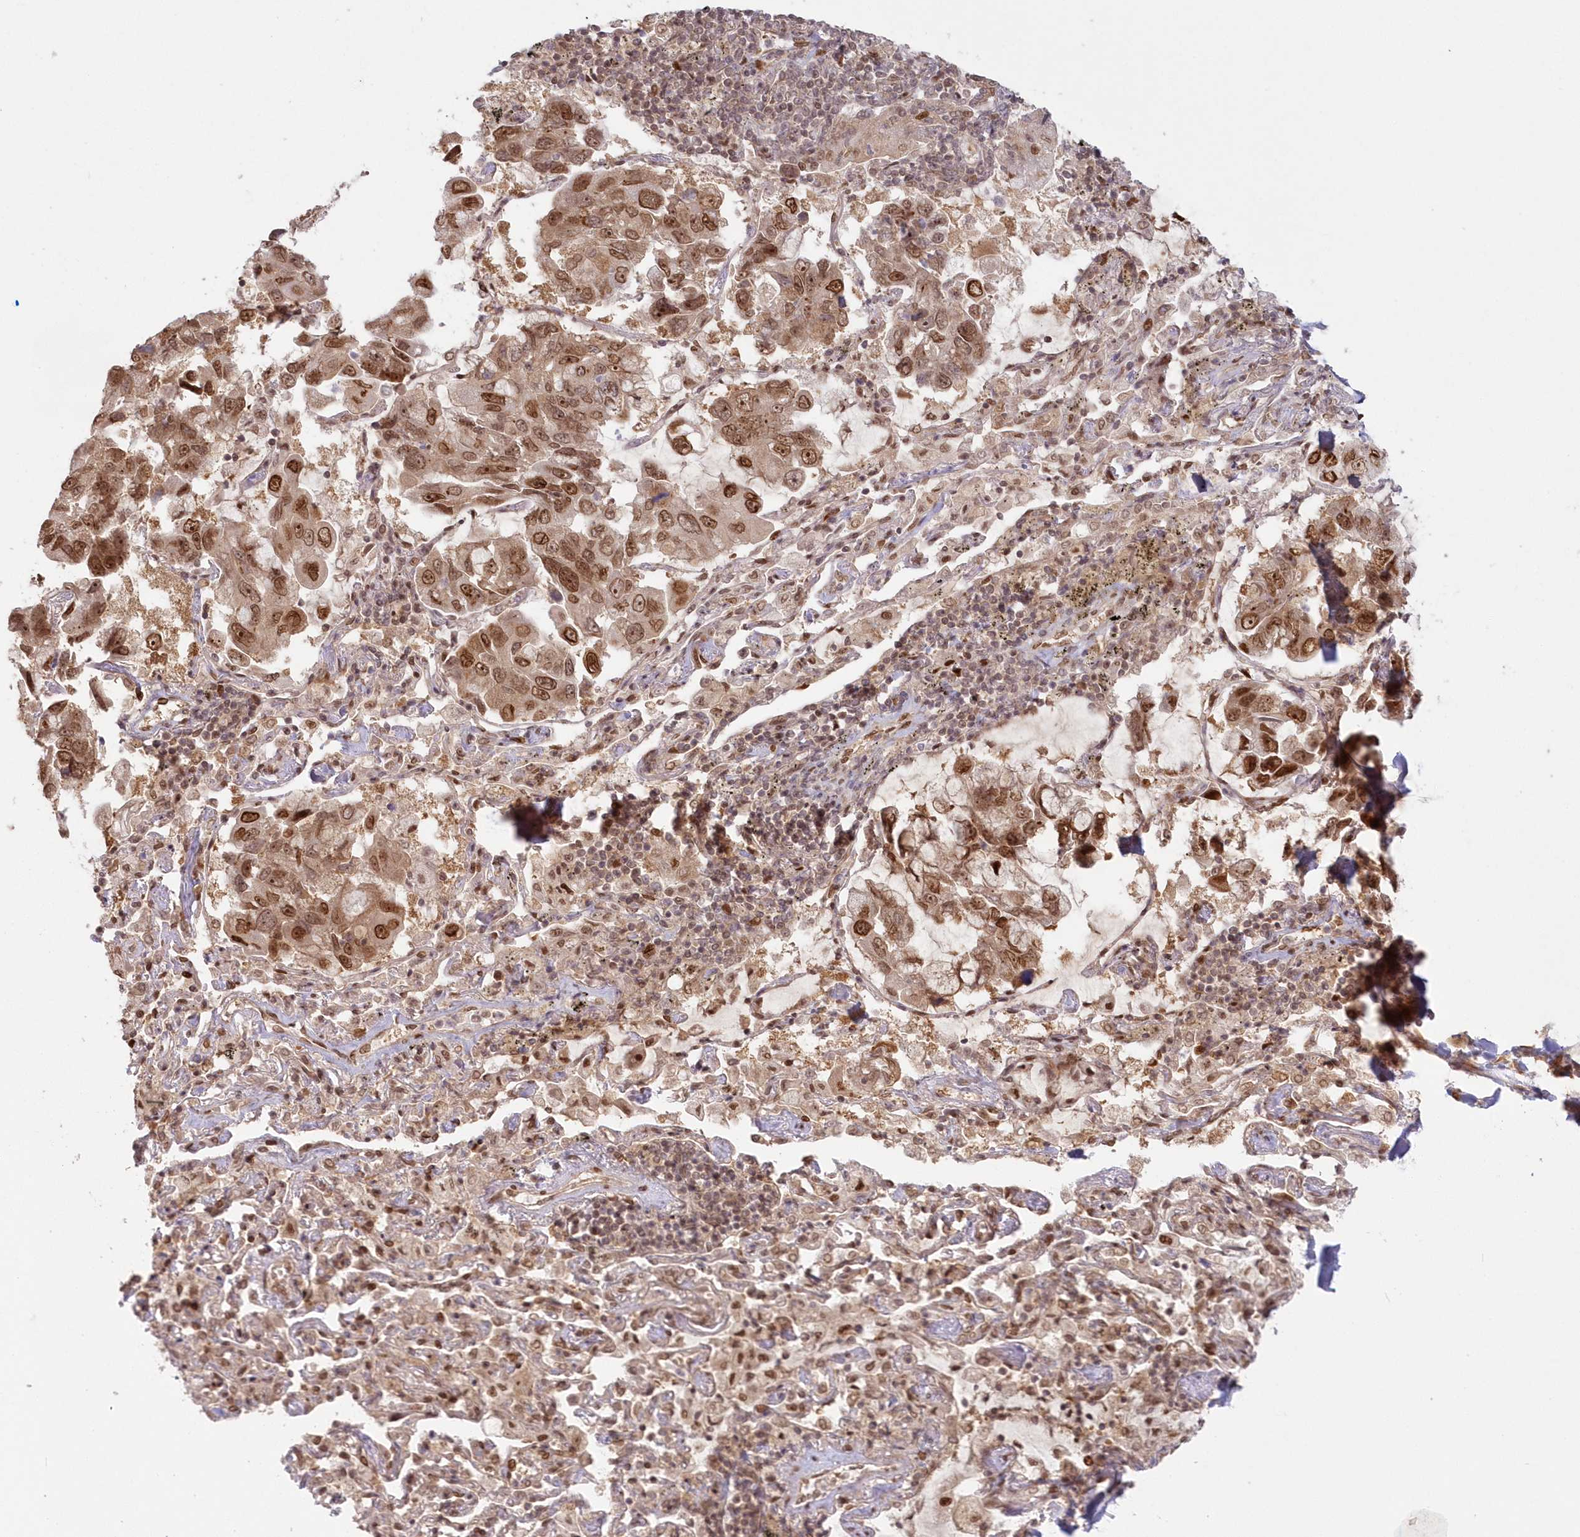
{"staining": {"intensity": "strong", "quantity": ">75%", "location": "cytoplasmic/membranous,nuclear"}, "tissue": "lung cancer", "cell_type": "Tumor cells", "image_type": "cancer", "snomed": [{"axis": "morphology", "description": "Adenocarcinoma, NOS"}, {"axis": "topography", "description": "Lung"}], "caption": "The histopathology image shows staining of adenocarcinoma (lung), revealing strong cytoplasmic/membranous and nuclear protein staining (brown color) within tumor cells.", "gene": "TOGARAM2", "patient": {"sex": "male", "age": 64}}